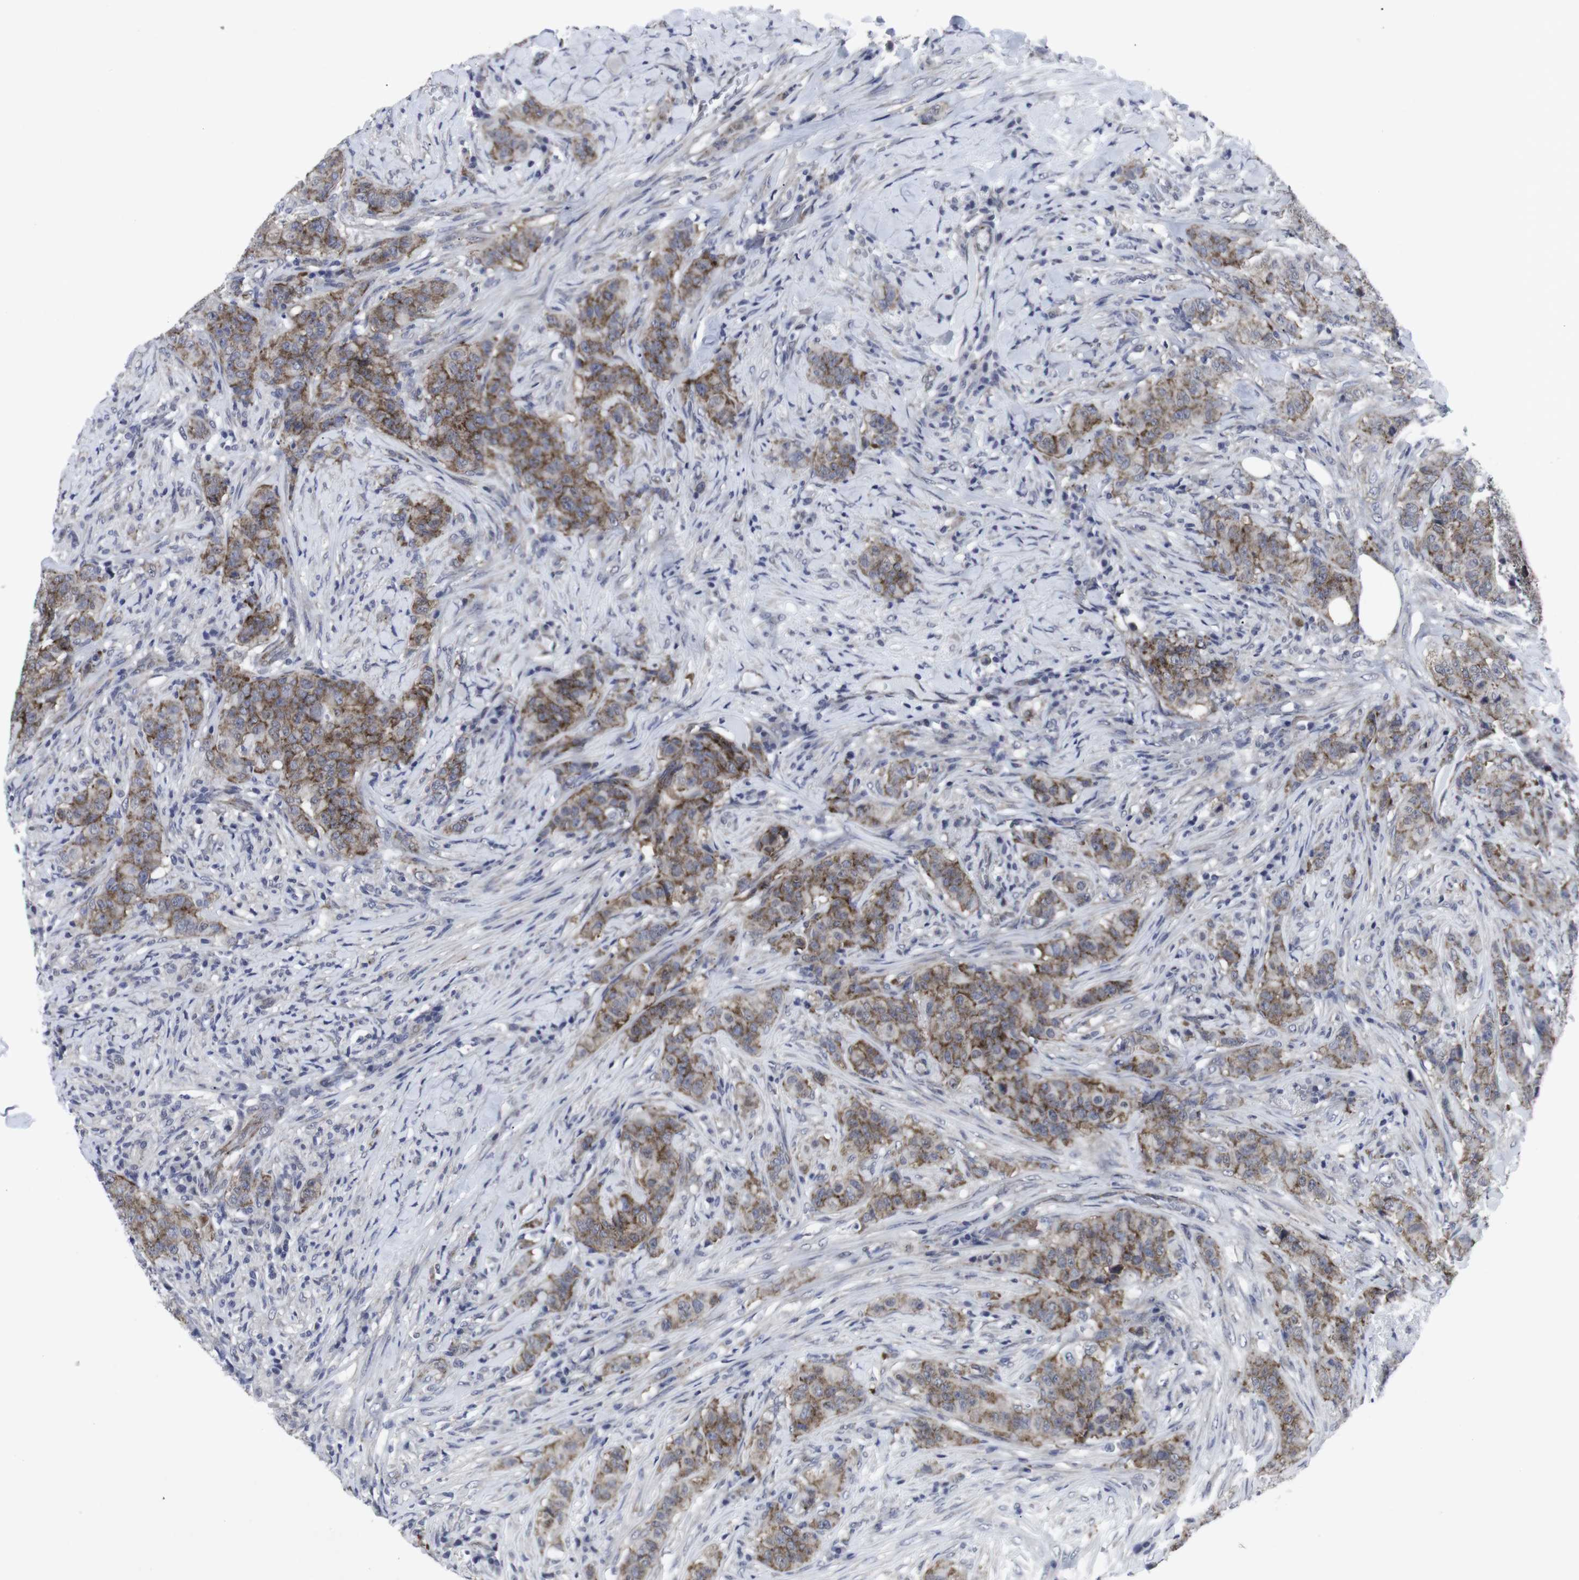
{"staining": {"intensity": "moderate", "quantity": ">75%", "location": "cytoplasmic/membranous"}, "tissue": "breast cancer", "cell_type": "Tumor cells", "image_type": "cancer", "snomed": [{"axis": "morphology", "description": "Normal tissue, NOS"}, {"axis": "morphology", "description": "Duct carcinoma"}, {"axis": "topography", "description": "Breast"}], "caption": "Breast cancer was stained to show a protein in brown. There is medium levels of moderate cytoplasmic/membranous expression in about >75% of tumor cells.", "gene": "GEMIN2", "patient": {"sex": "female", "age": 40}}